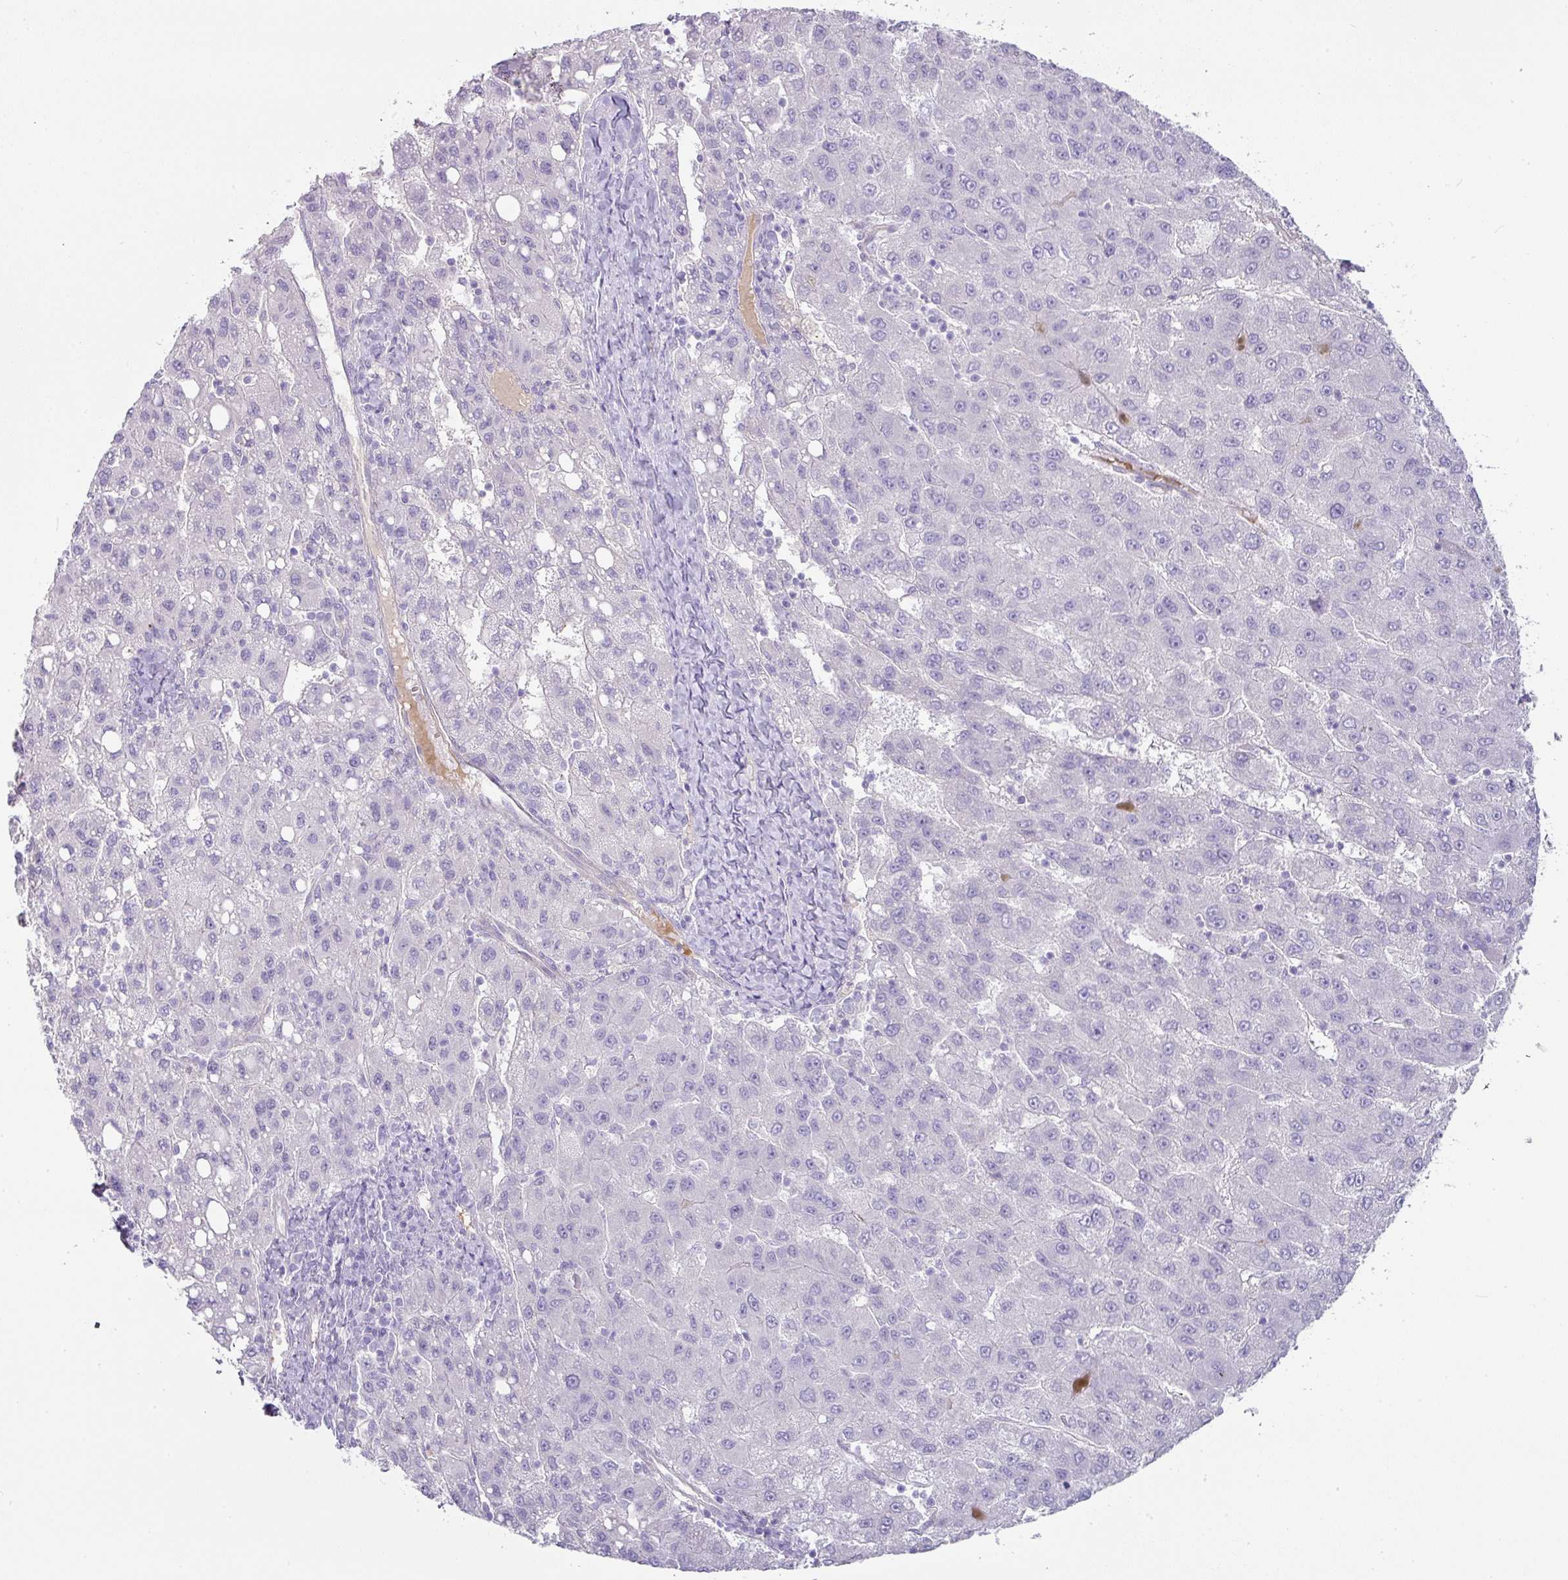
{"staining": {"intensity": "negative", "quantity": "none", "location": "none"}, "tissue": "liver cancer", "cell_type": "Tumor cells", "image_type": "cancer", "snomed": [{"axis": "morphology", "description": "Carcinoma, Hepatocellular, NOS"}, {"axis": "topography", "description": "Liver"}], "caption": "This is an immunohistochemistry image of human liver cancer (hepatocellular carcinoma). There is no staining in tumor cells.", "gene": "OR52N1", "patient": {"sex": "female", "age": 82}}